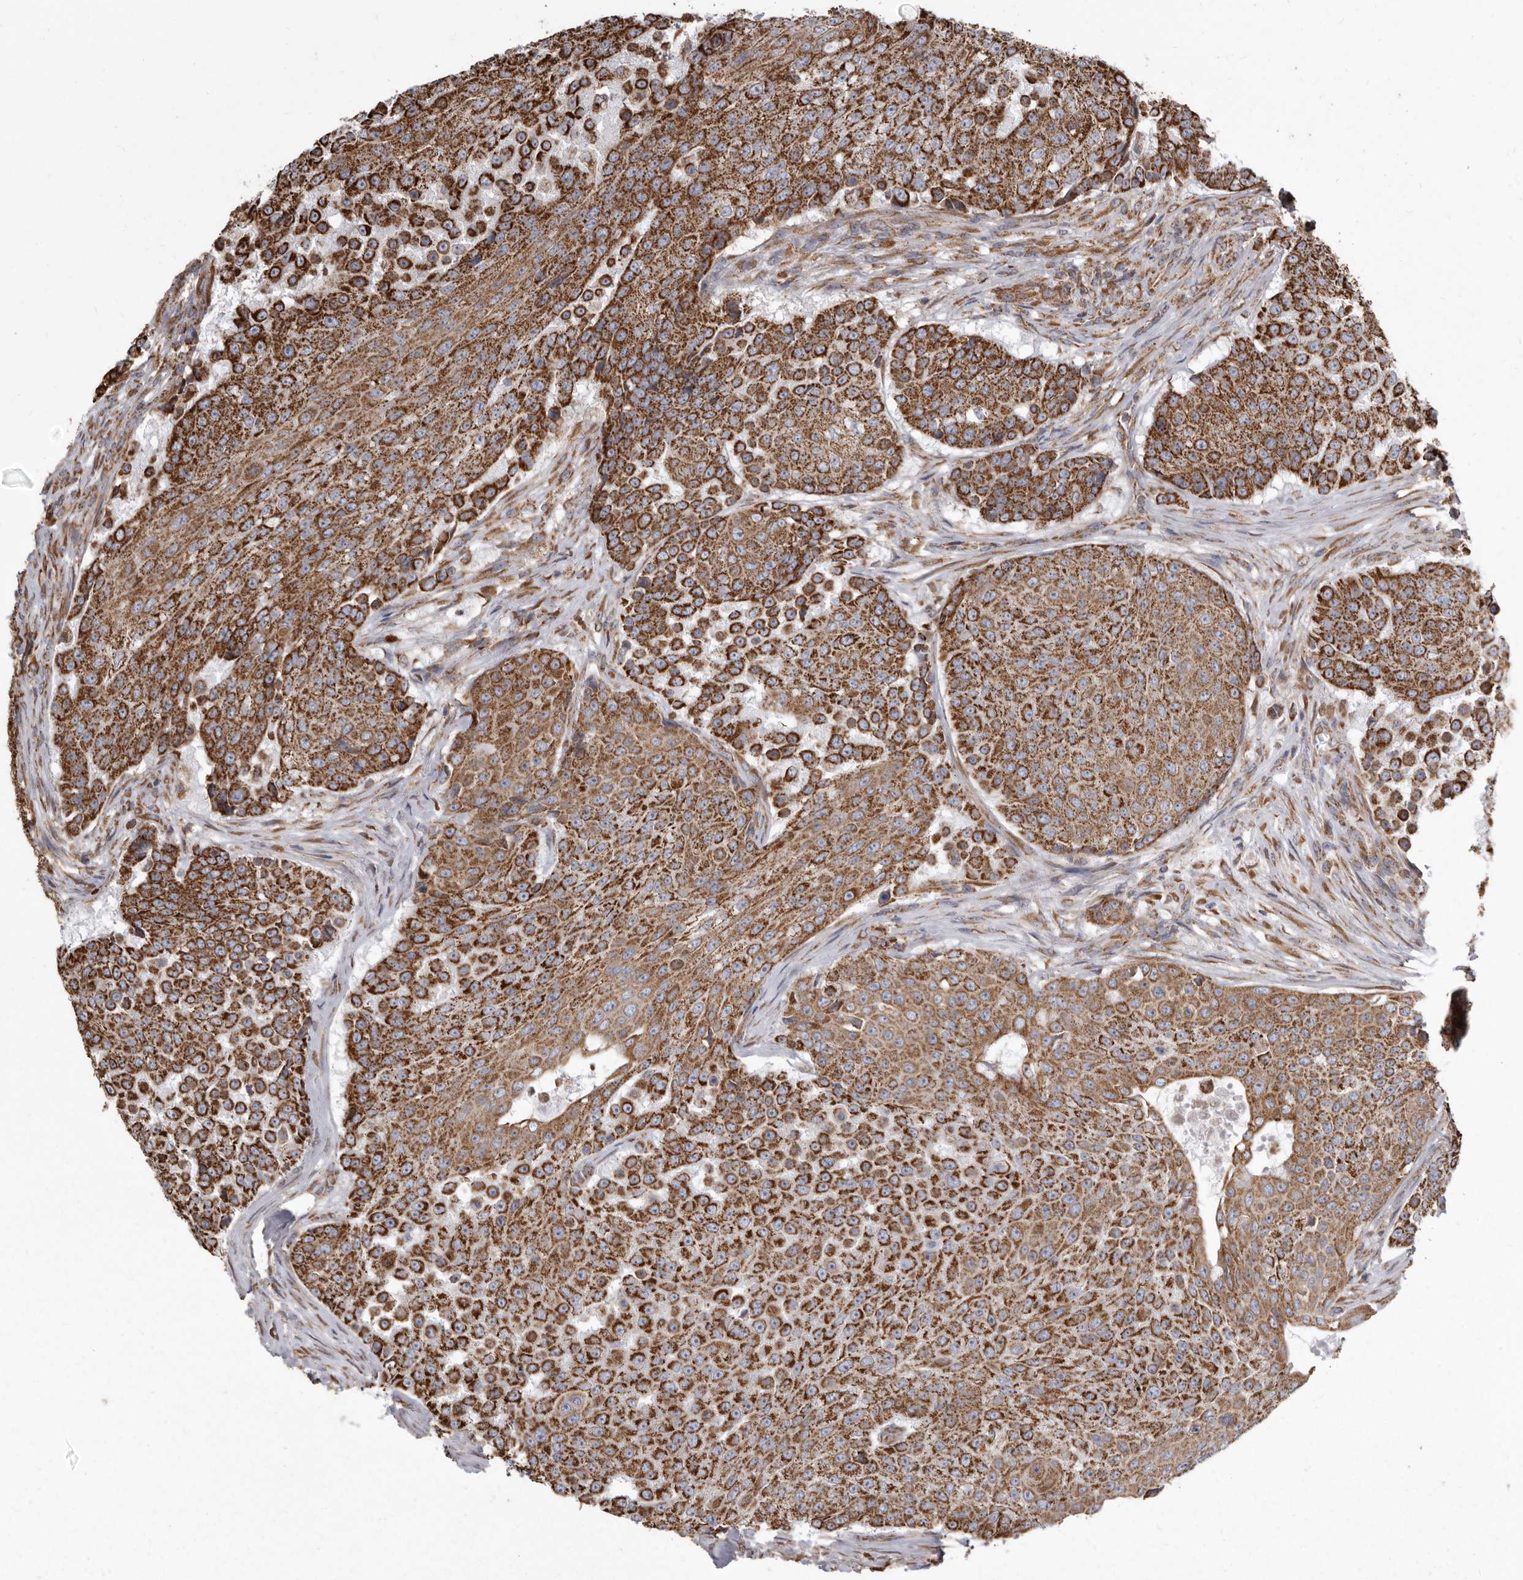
{"staining": {"intensity": "strong", "quantity": ">75%", "location": "cytoplasmic/membranous"}, "tissue": "urothelial cancer", "cell_type": "Tumor cells", "image_type": "cancer", "snomed": [{"axis": "morphology", "description": "Urothelial carcinoma, High grade"}, {"axis": "topography", "description": "Urinary bladder"}], "caption": "Protein expression by immunohistochemistry shows strong cytoplasmic/membranous expression in about >75% of tumor cells in urothelial carcinoma (high-grade).", "gene": "CDK5RAP3", "patient": {"sex": "female", "age": 63}}